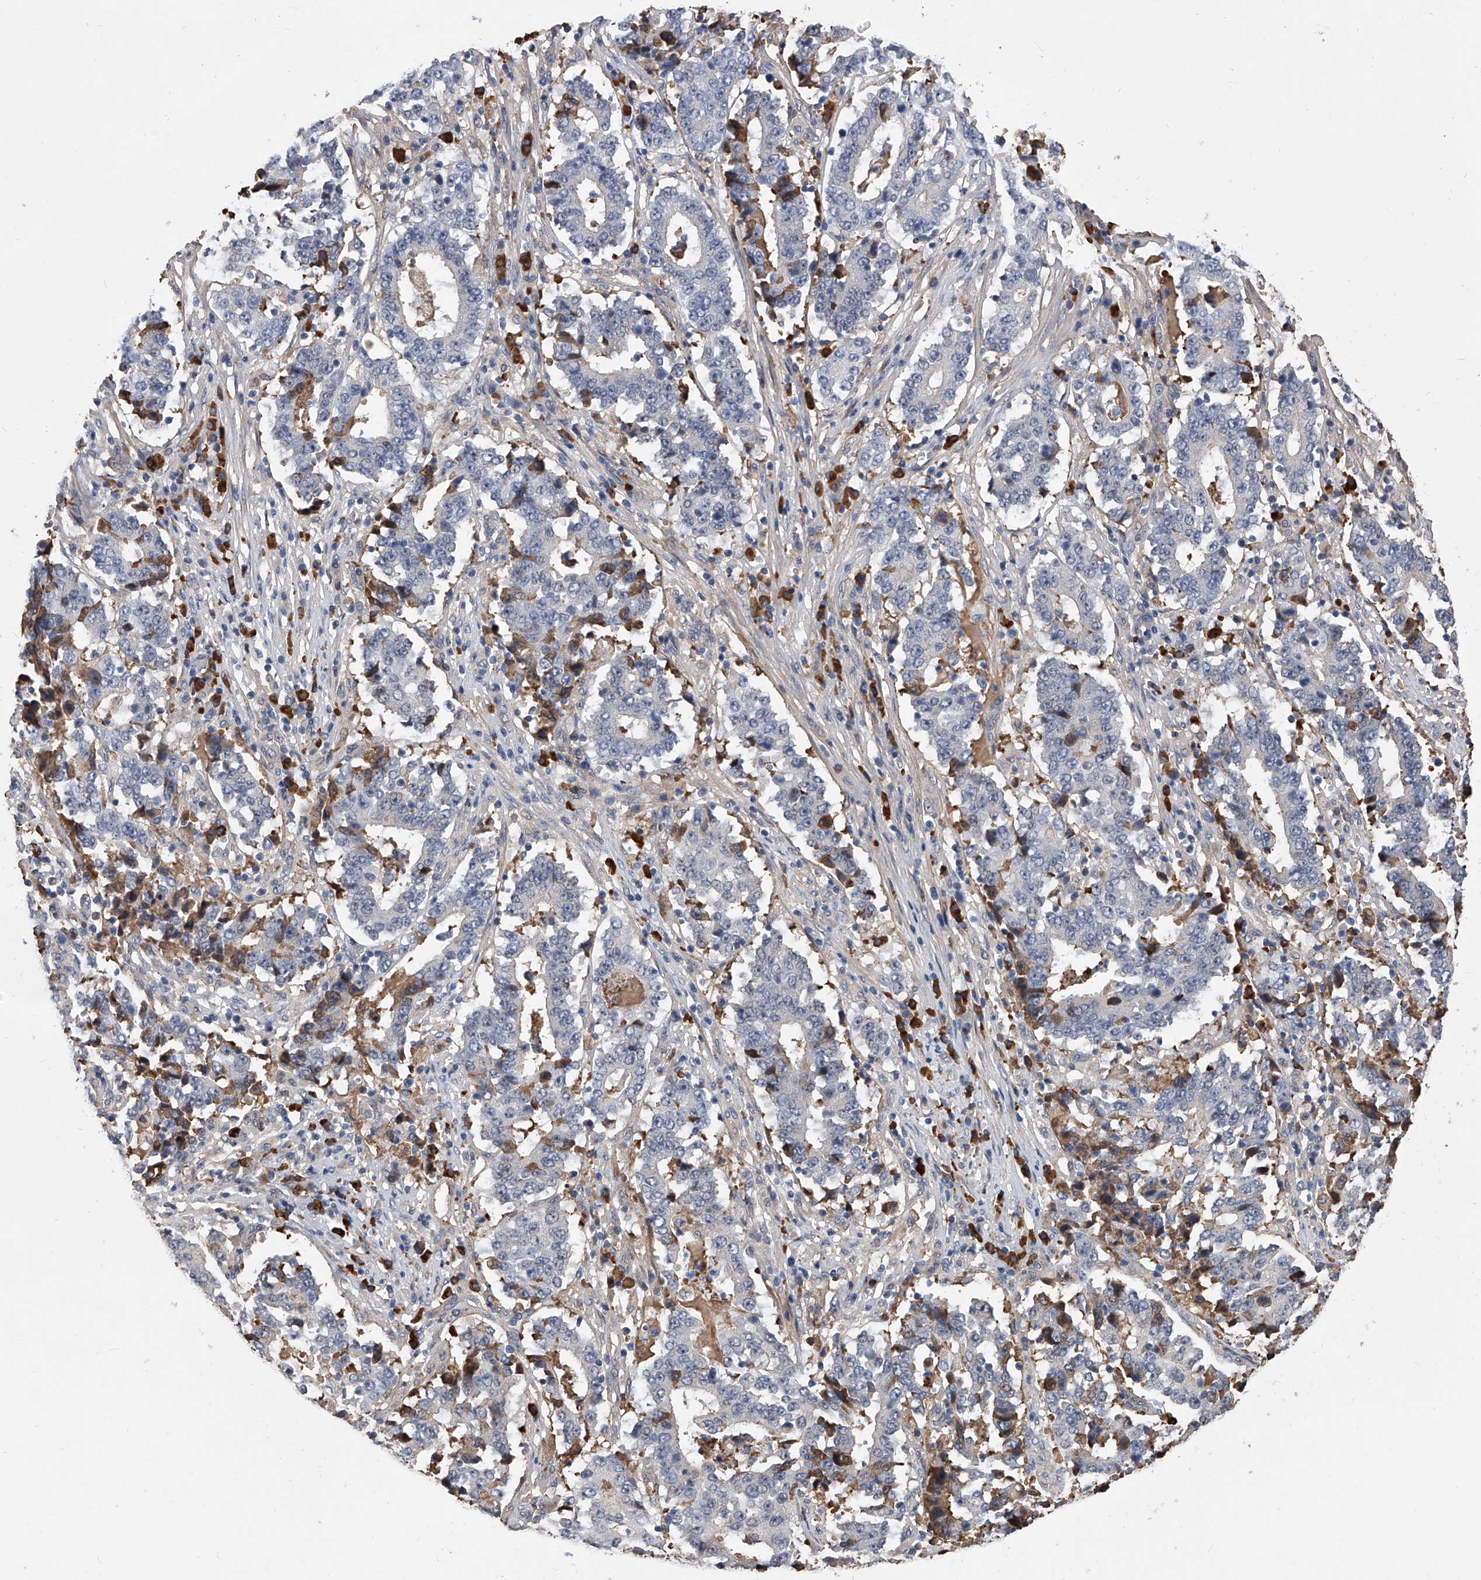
{"staining": {"intensity": "negative", "quantity": "none", "location": "none"}, "tissue": "stomach cancer", "cell_type": "Tumor cells", "image_type": "cancer", "snomed": [{"axis": "morphology", "description": "Adenocarcinoma, NOS"}, {"axis": "topography", "description": "Stomach"}], "caption": "Stomach adenocarcinoma was stained to show a protein in brown. There is no significant expression in tumor cells.", "gene": "ZNF25", "patient": {"sex": "male", "age": 59}}